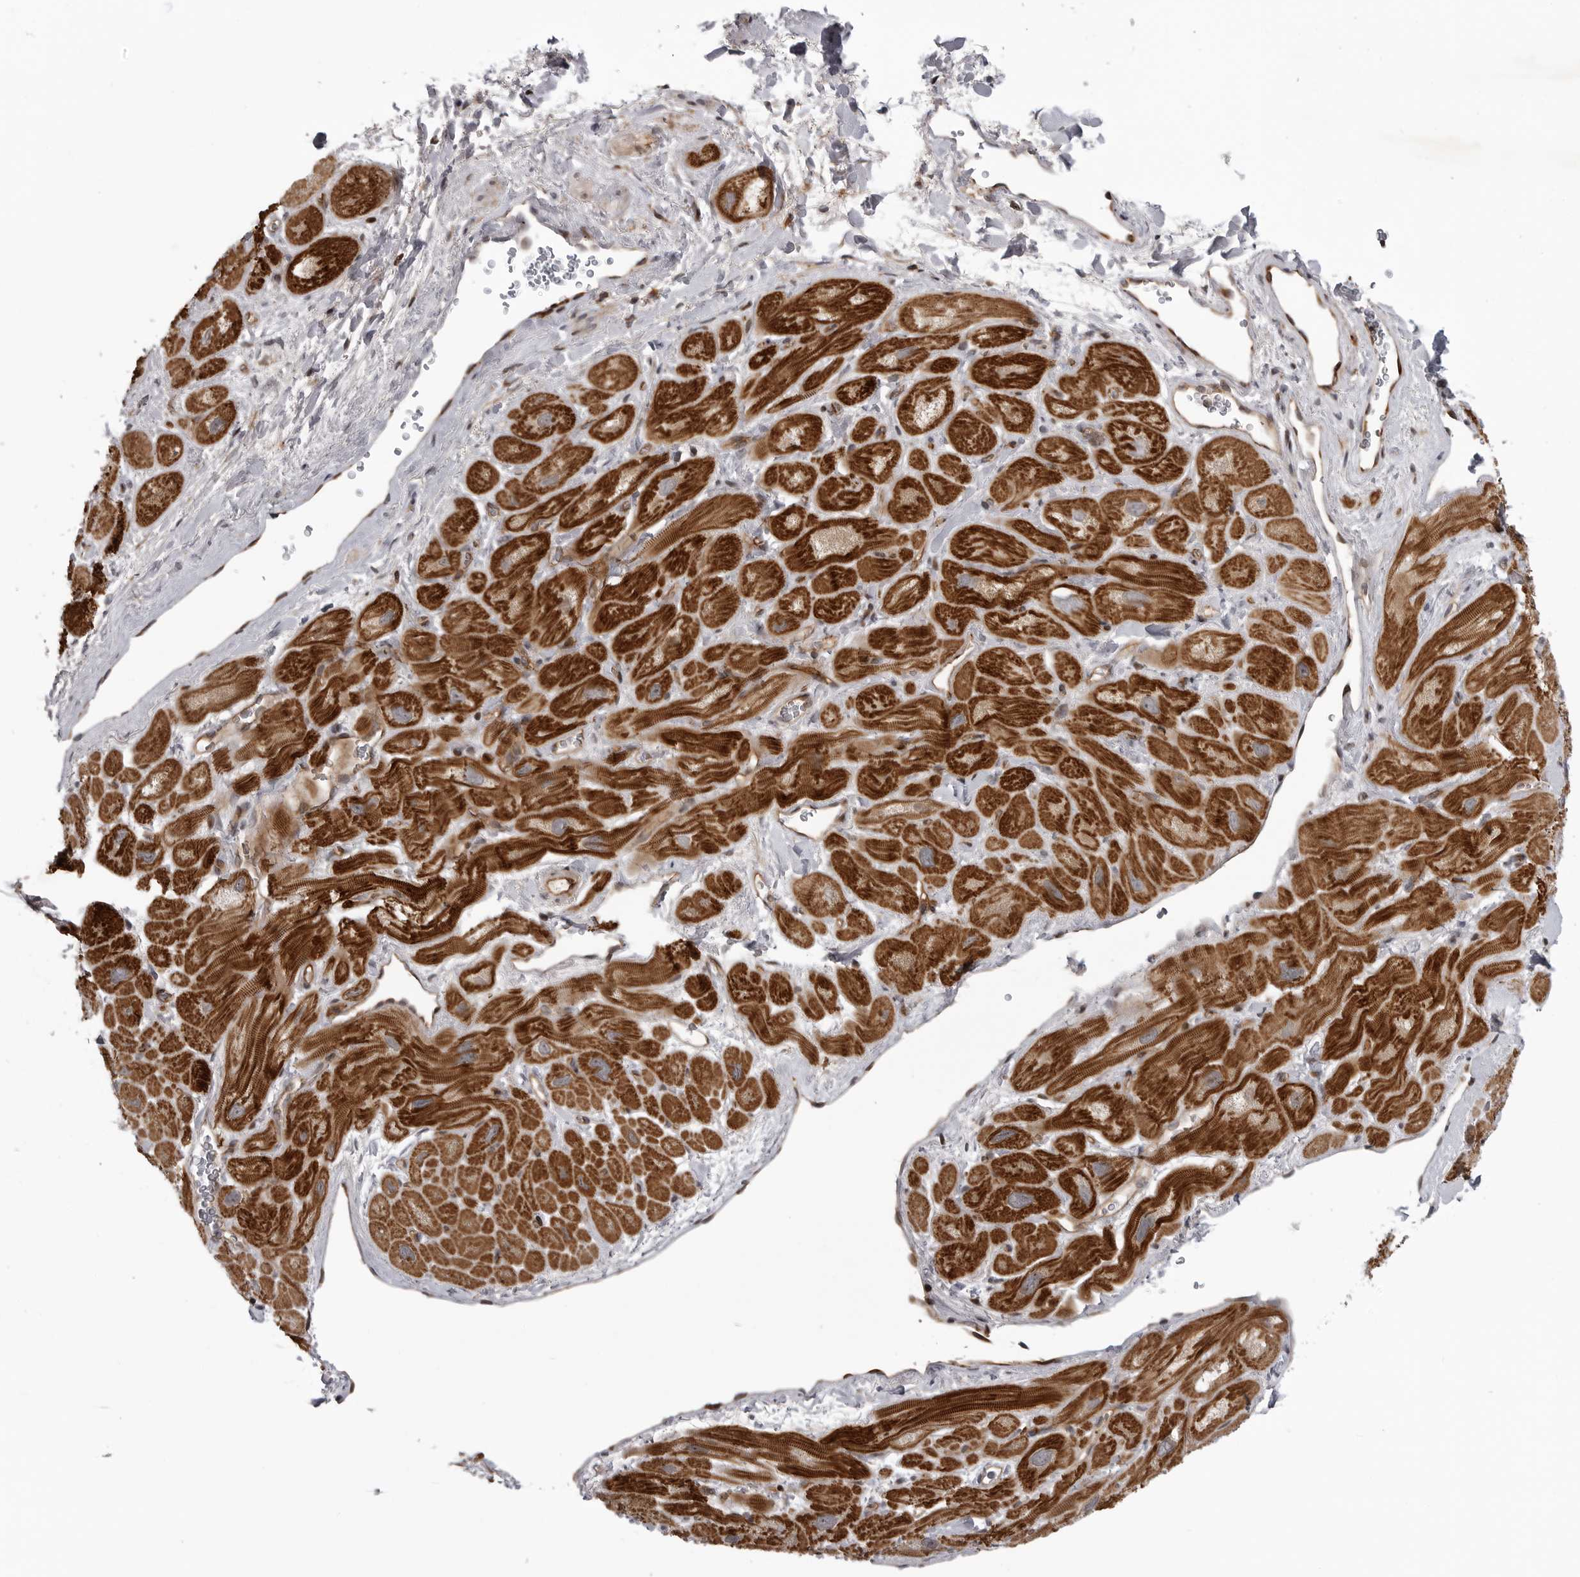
{"staining": {"intensity": "strong", "quantity": ">75%", "location": "cytoplasmic/membranous"}, "tissue": "heart muscle", "cell_type": "Cardiomyocytes", "image_type": "normal", "snomed": [{"axis": "morphology", "description": "Normal tissue, NOS"}, {"axis": "topography", "description": "Heart"}], "caption": "A high amount of strong cytoplasmic/membranous staining is appreciated in approximately >75% of cardiomyocytes in normal heart muscle.", "gene": "ABL1", "patient": {"sex": "male", "age": 49}}